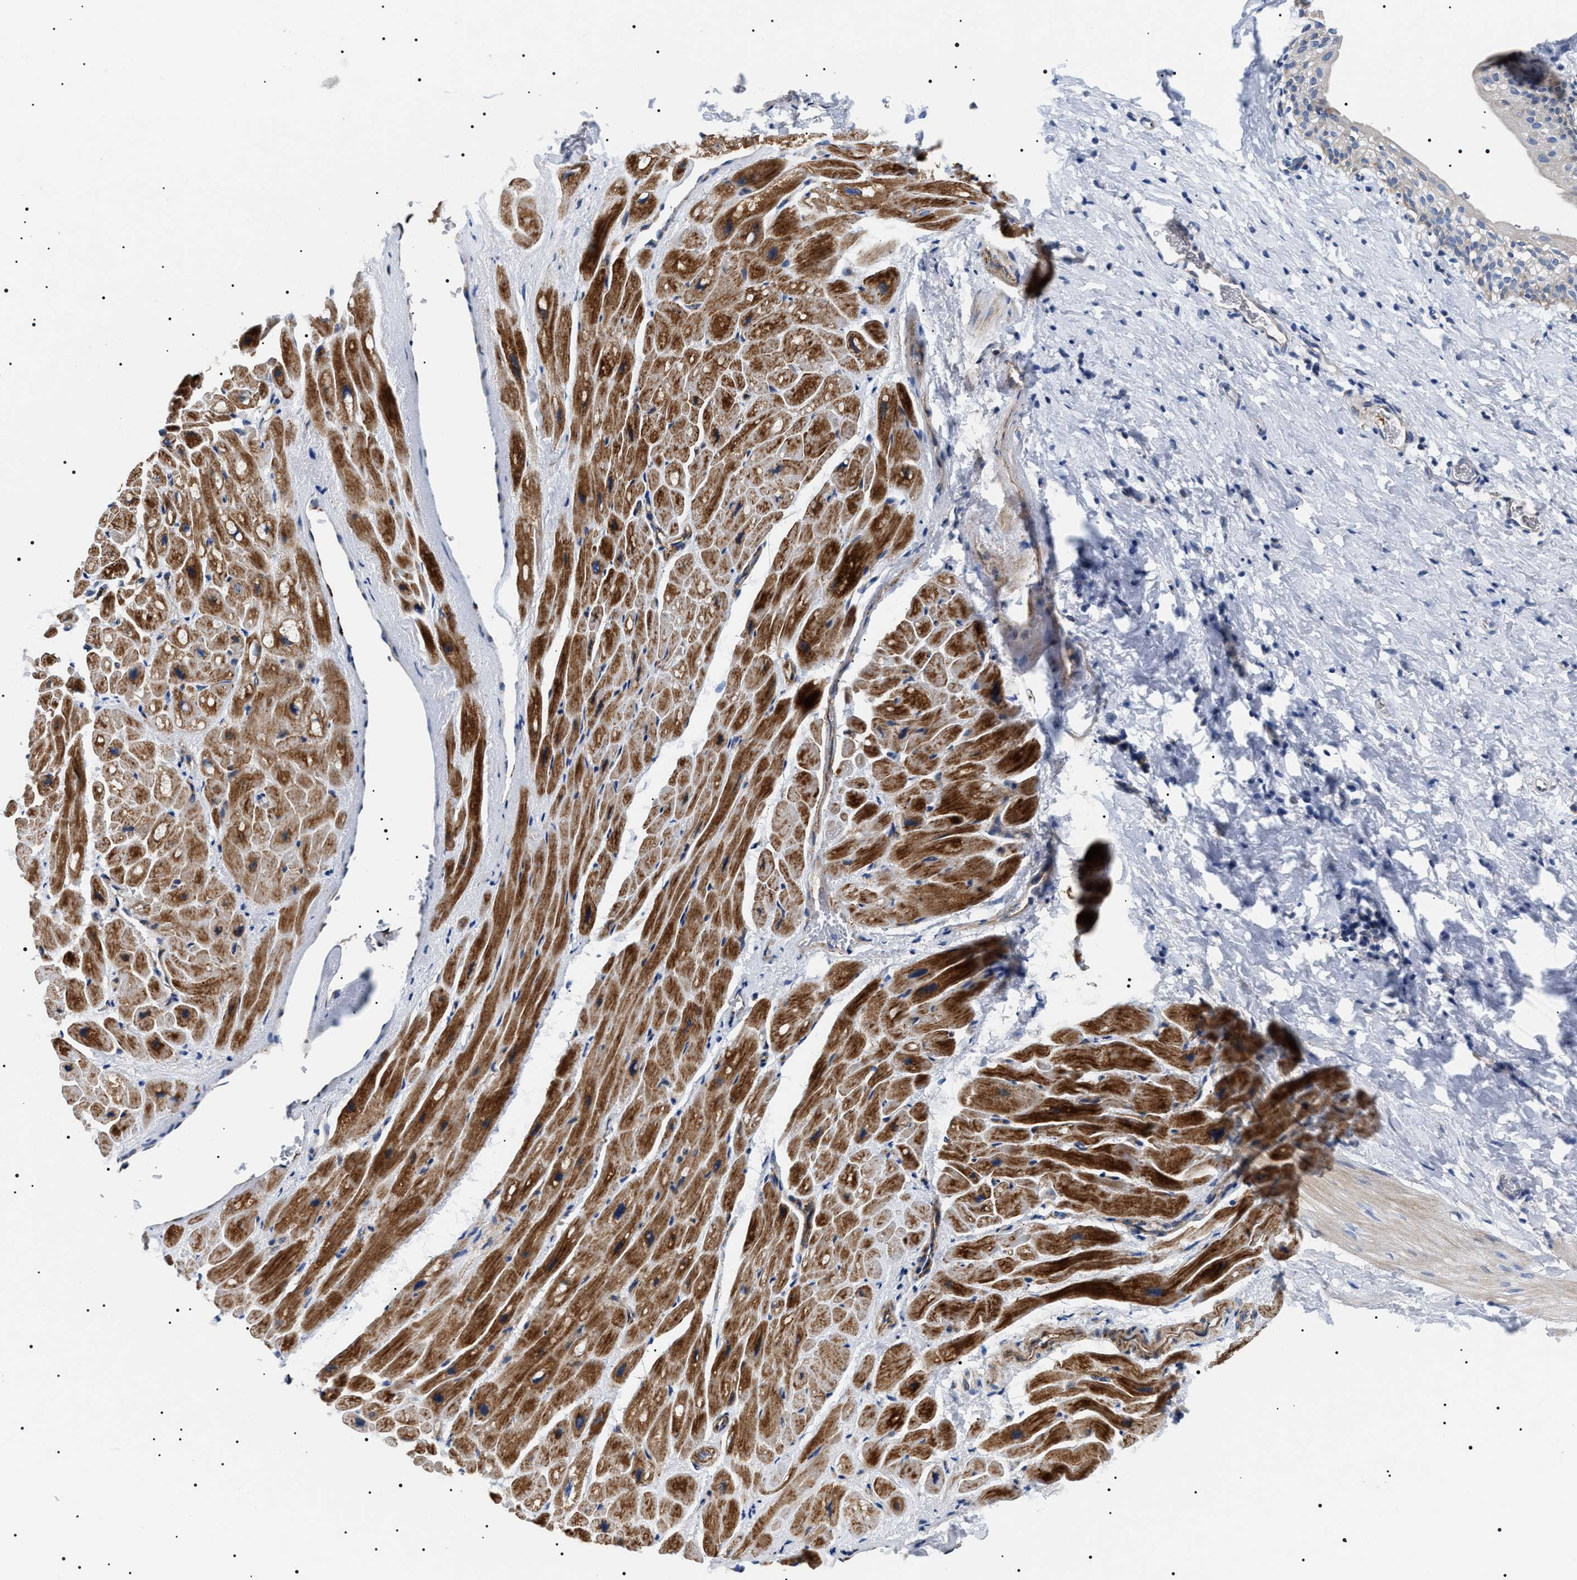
{"staining": {"intensity": "strong", "quantity": ">75%", "location": "cytoplasmic/membranous"}, "tissue": "heart muscle", "cell_type": "Cardiomyocytes", "image_type": "normal", "snomed": [{"axis": "morphology", "description": "Normal tissue, NOS"}, {"axis": "topography", "description": "Heart"}], "caption": "This photomicrograph shows immunohistochemistry (IHC) staining of benign human heart muscle, with high strong cytoplasmic/membranous staining in approximately >75% of cardiomyocytes.", "gene": "TMEM222", "patient": {"sex": "male", "age": 49}}